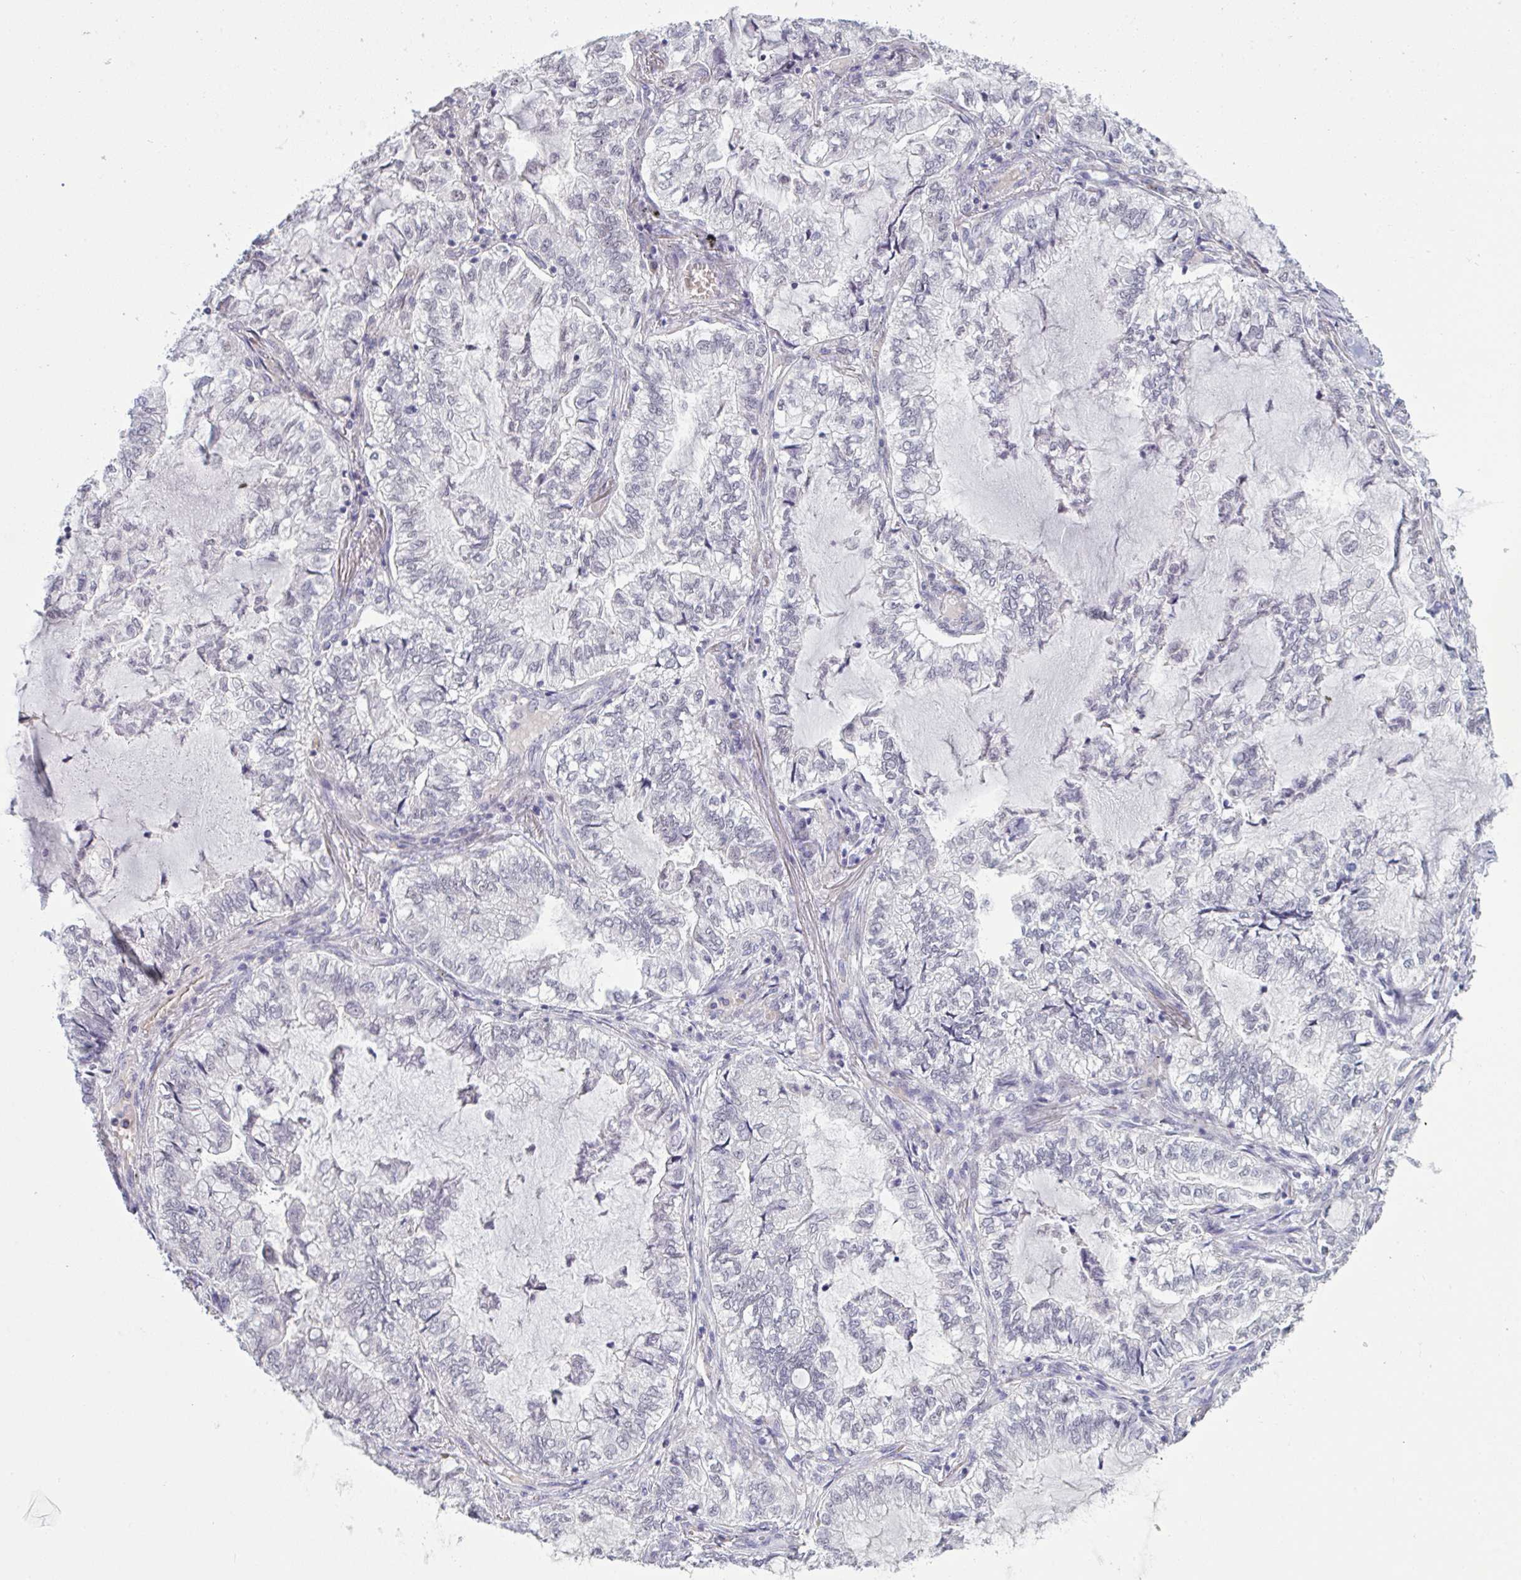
{"staining": {"intensity": "negative", "quantity": "none", "location": "none"}, "tissue": "lung cancer", "cell_type": "Tumor cells", "image_type": "cancer", "snomed": [{"axis": "morphology", "description": "Adenocarcinoma, NOS"}, {"axis": "topography", "description": "Lymph node"}, {"axis": "topography", "description": "Lung"}], "caption": "Tumor cells show no significant protein staining in lung cancer (adenocarcinoma).", "gene": "ZNF784", "patient": {"sex": "male", "age": 66}}